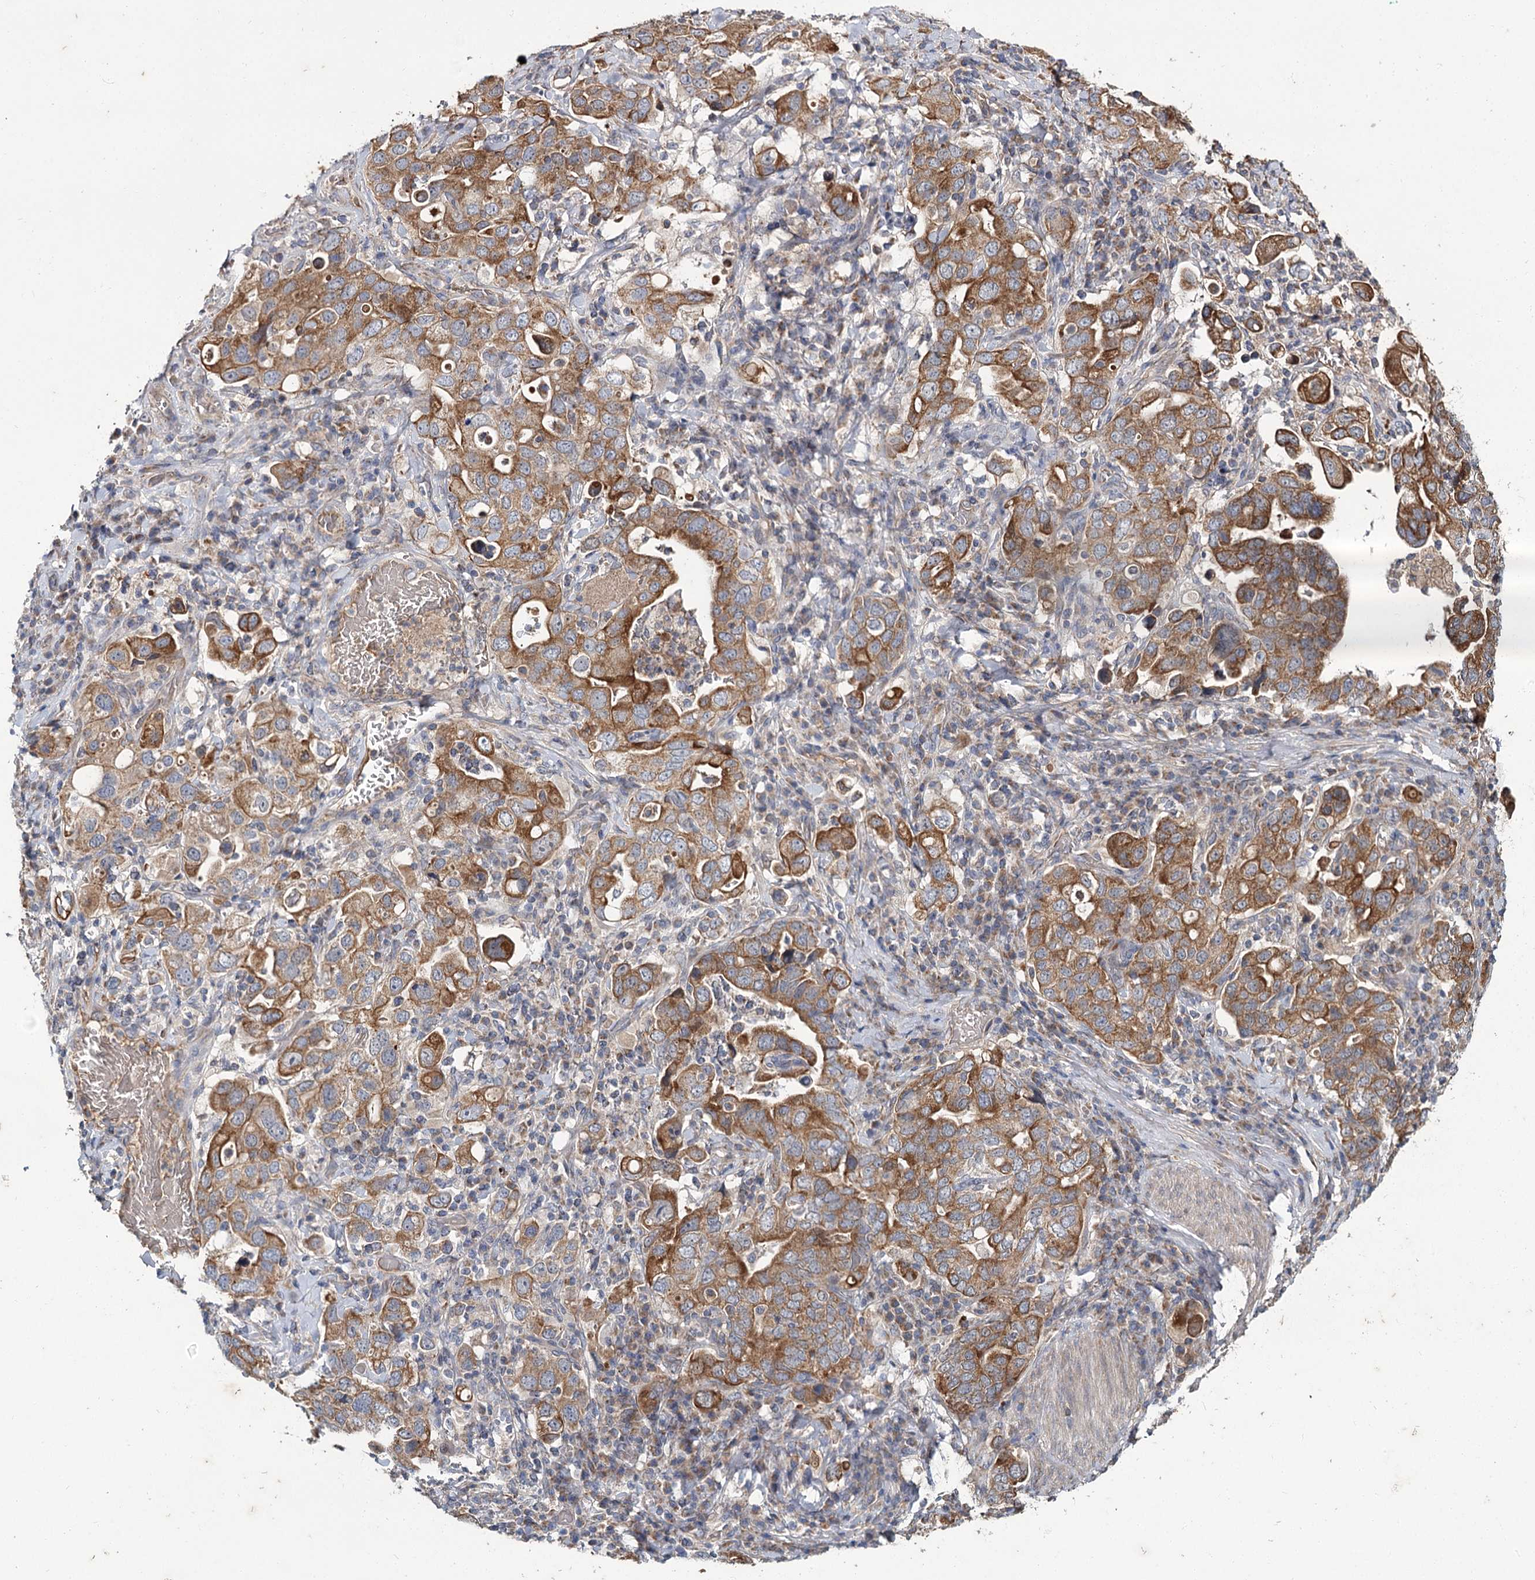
{"staining": {"intensity": "moderate", "quantity": ">75%", "location": "cytoplasmic/membranous"}, "tissue": "stomach cancer", "cell_type": "Tumor cells", "image_type": "cancer", "snomed": [{"axis": "morphology", "description": "Adenocarcinoma, NOS"}, {"axis": "topography", "description": "Stomach, upper"}], "caption": "Human stomach cancer (adenocarcinoma) stained with a protein marker reveals moderate staining in tumor cells.", "gene": "MFN1", "patient": {"sex": "male", "age": 62}}